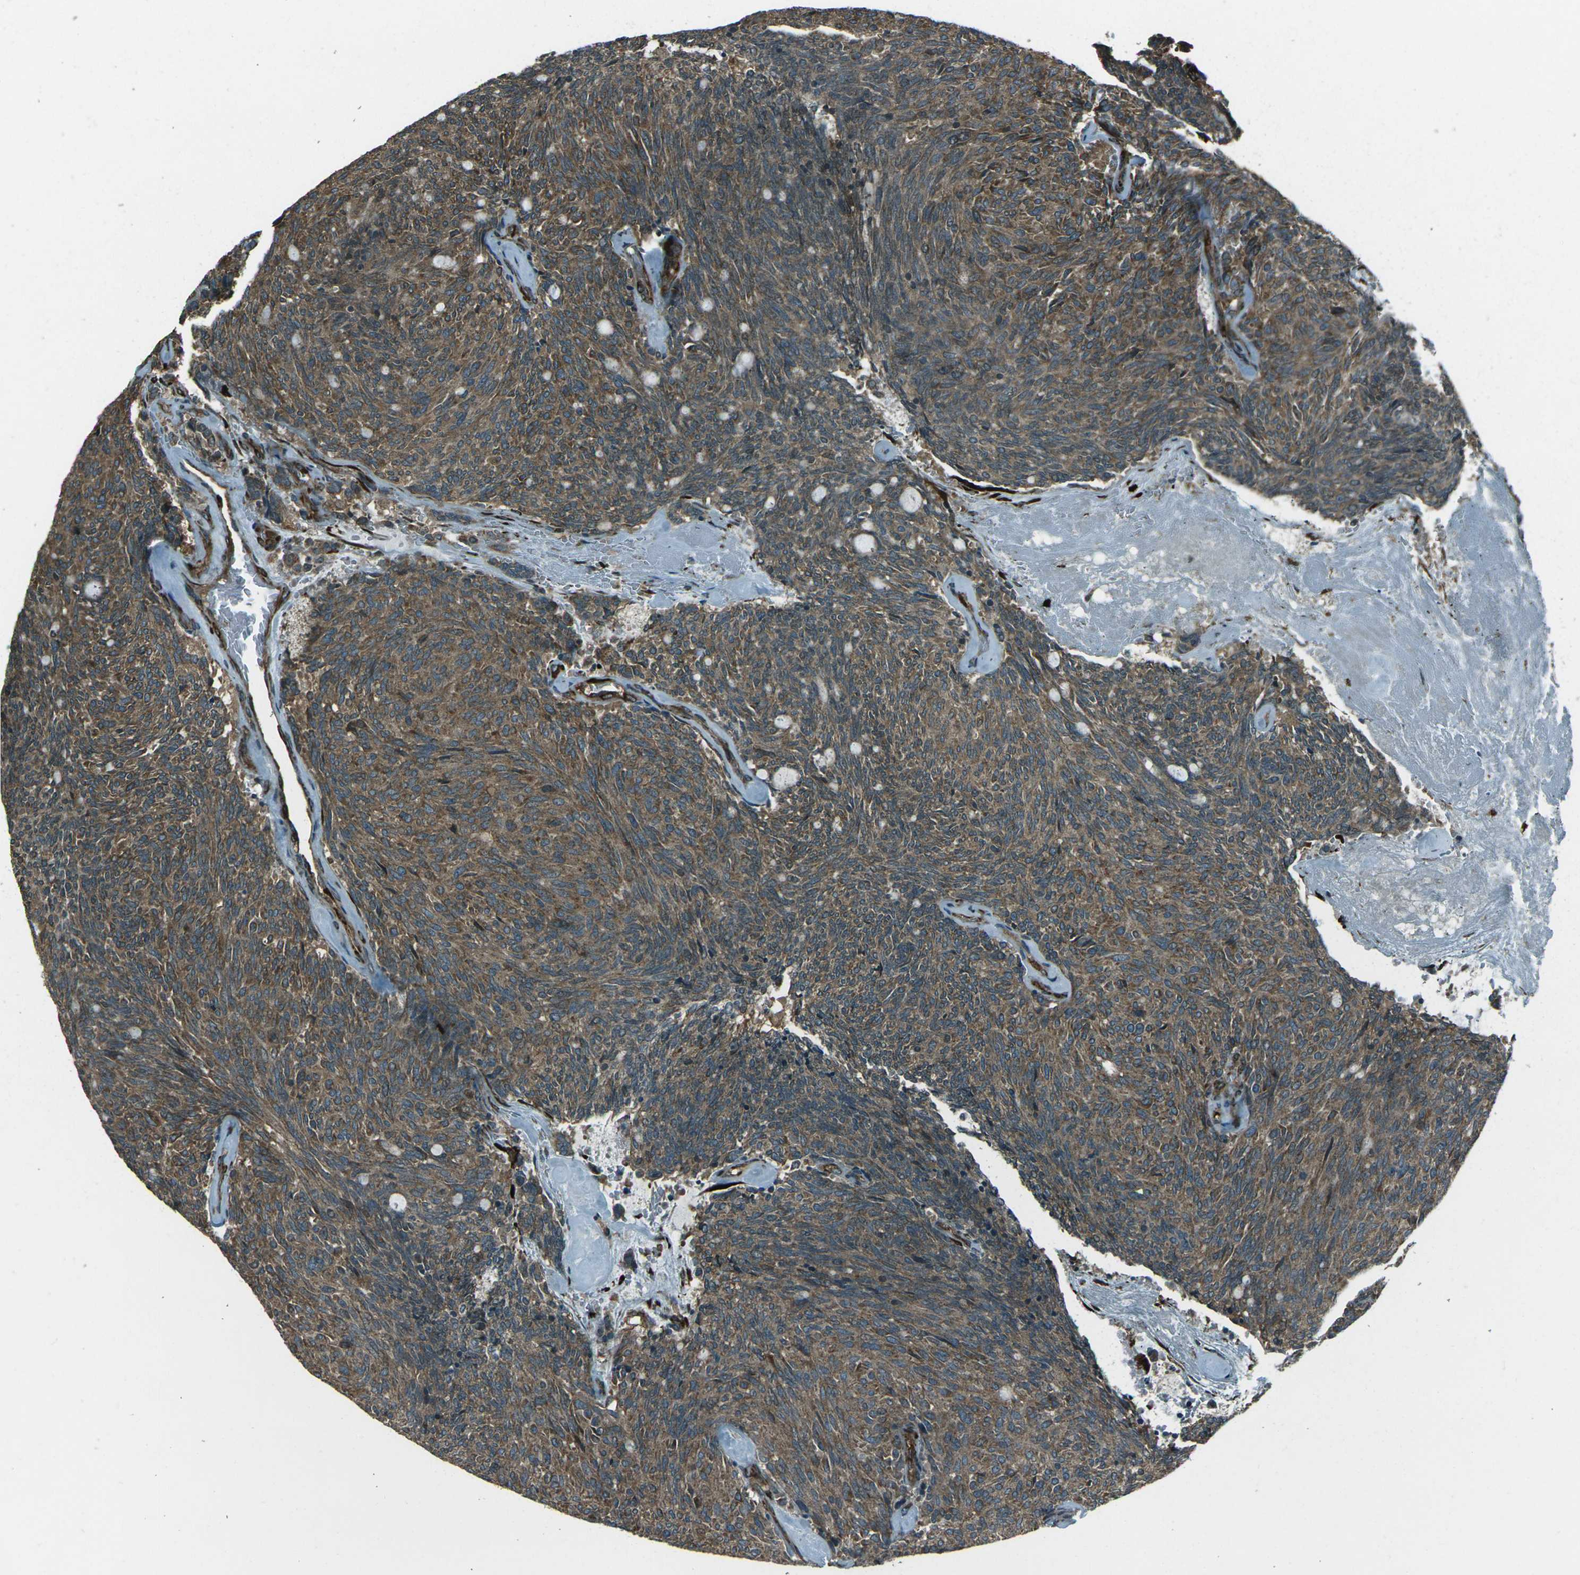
{"staining": {"intensity": "strong", "quantity": ">75%", "location": "cytoplasmic/membranous"}, "tissue": "carcinoid", "cell_type": "Tumor cells", "image_type": "cancer", "snomed": [{"axis": "morphology", "description": "Carcinoid, malignant, NOS"}, {"axis": "topography", "description": "Pancreas"}], "caption": "The photomicrograph displays immunohistochemical staining of carcinoid. There is strong cytoplasmic/membranous expression is appreciated in about >75% of tumor cells. The protein is shown in brown color, while the nuclei are stained blue.", "gene": "LSMEM1", "patient": {"sex": "female", "age": 54}}